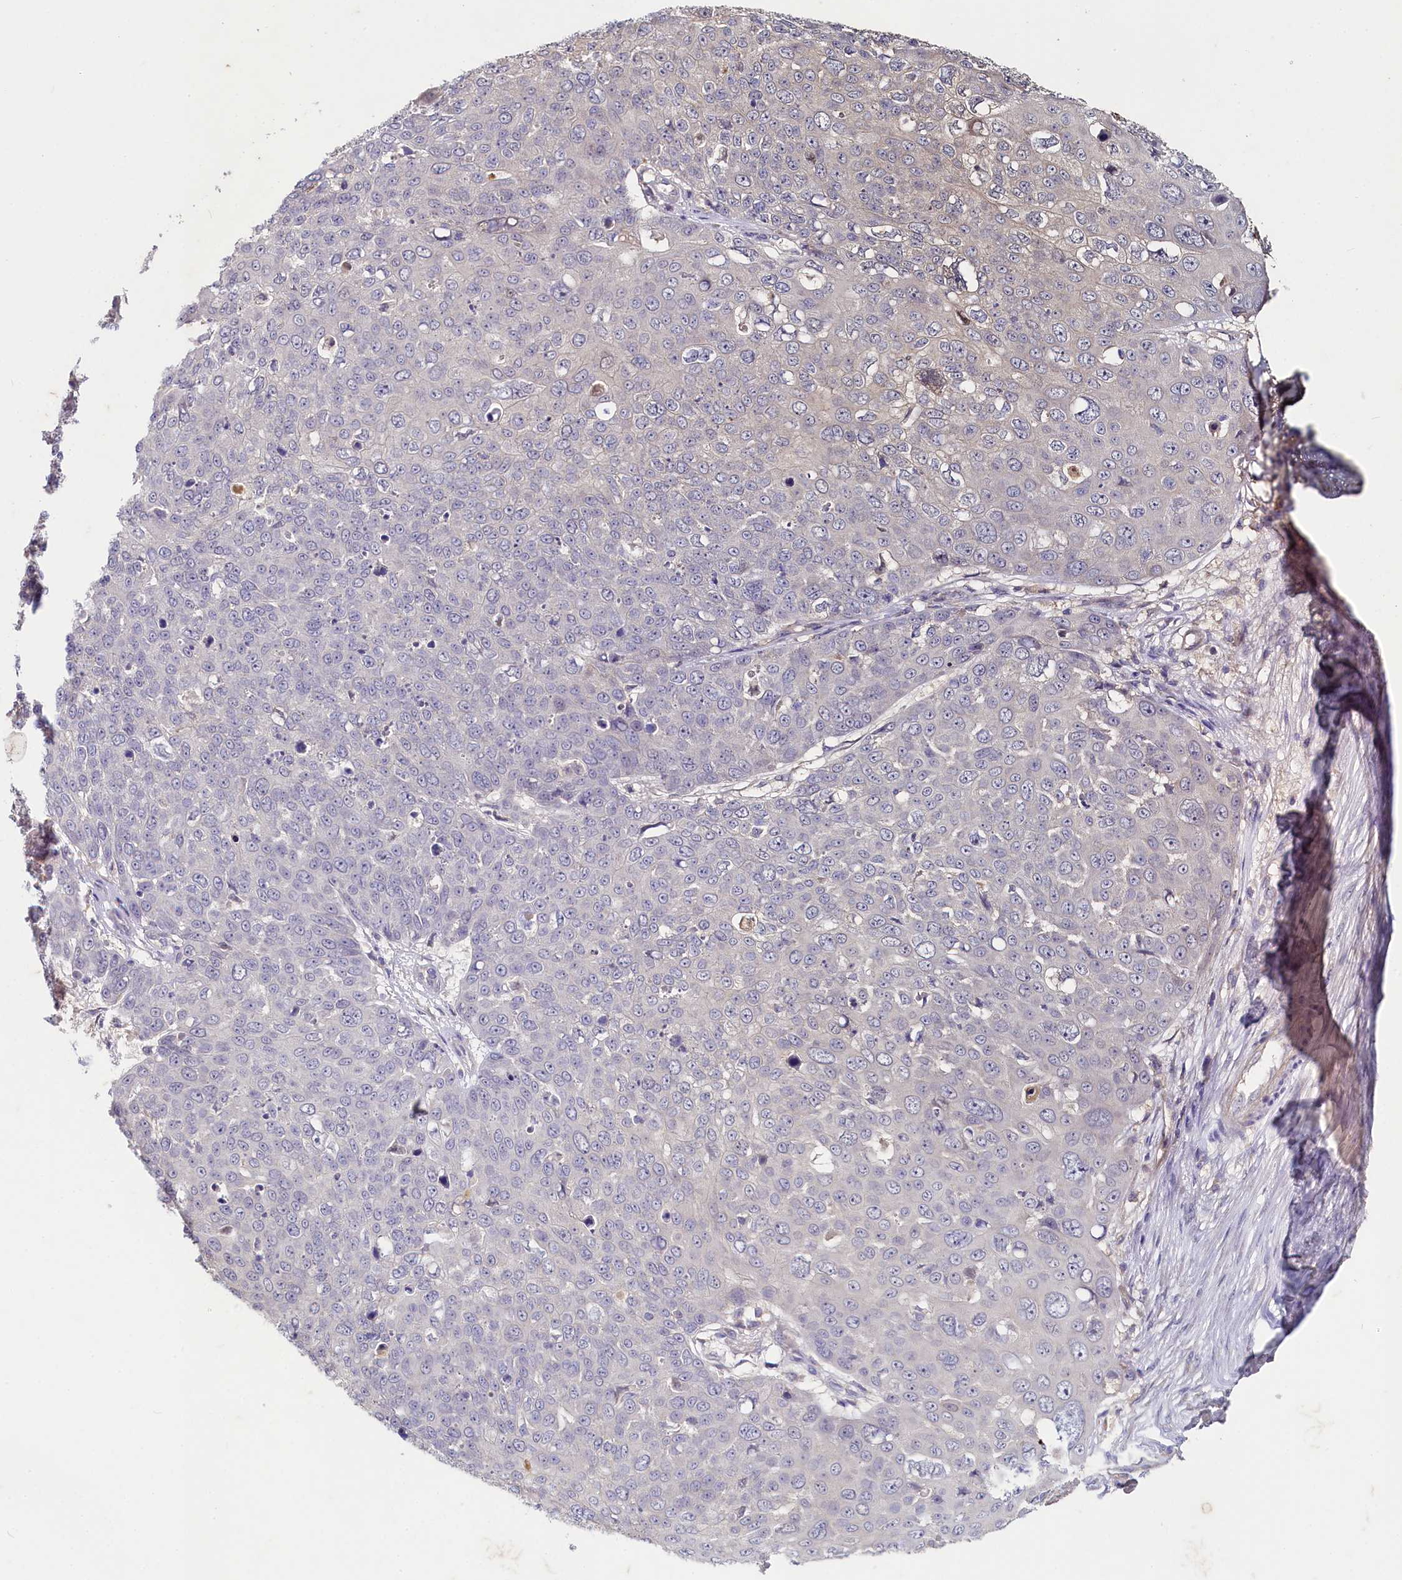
{"staining": {"intensity": "negative", "quantity": "none", "location": "none"}, "tissue": "skin cancer", "cell_type": "Tumor cells", "image_type": "cancer", "snomed": [{"axis": "morphology", "description": "Squamous cell carcinoma, NOS"}, {"axis": "topography", "description": "Skin"}], "caption": "Skin squamous cell carcinoma stained for a protein using immunohistochemistry demonstrates no positivity tumor cells.", "gene": "HERC3", "patient": {"sex": "male", "age": 71}}